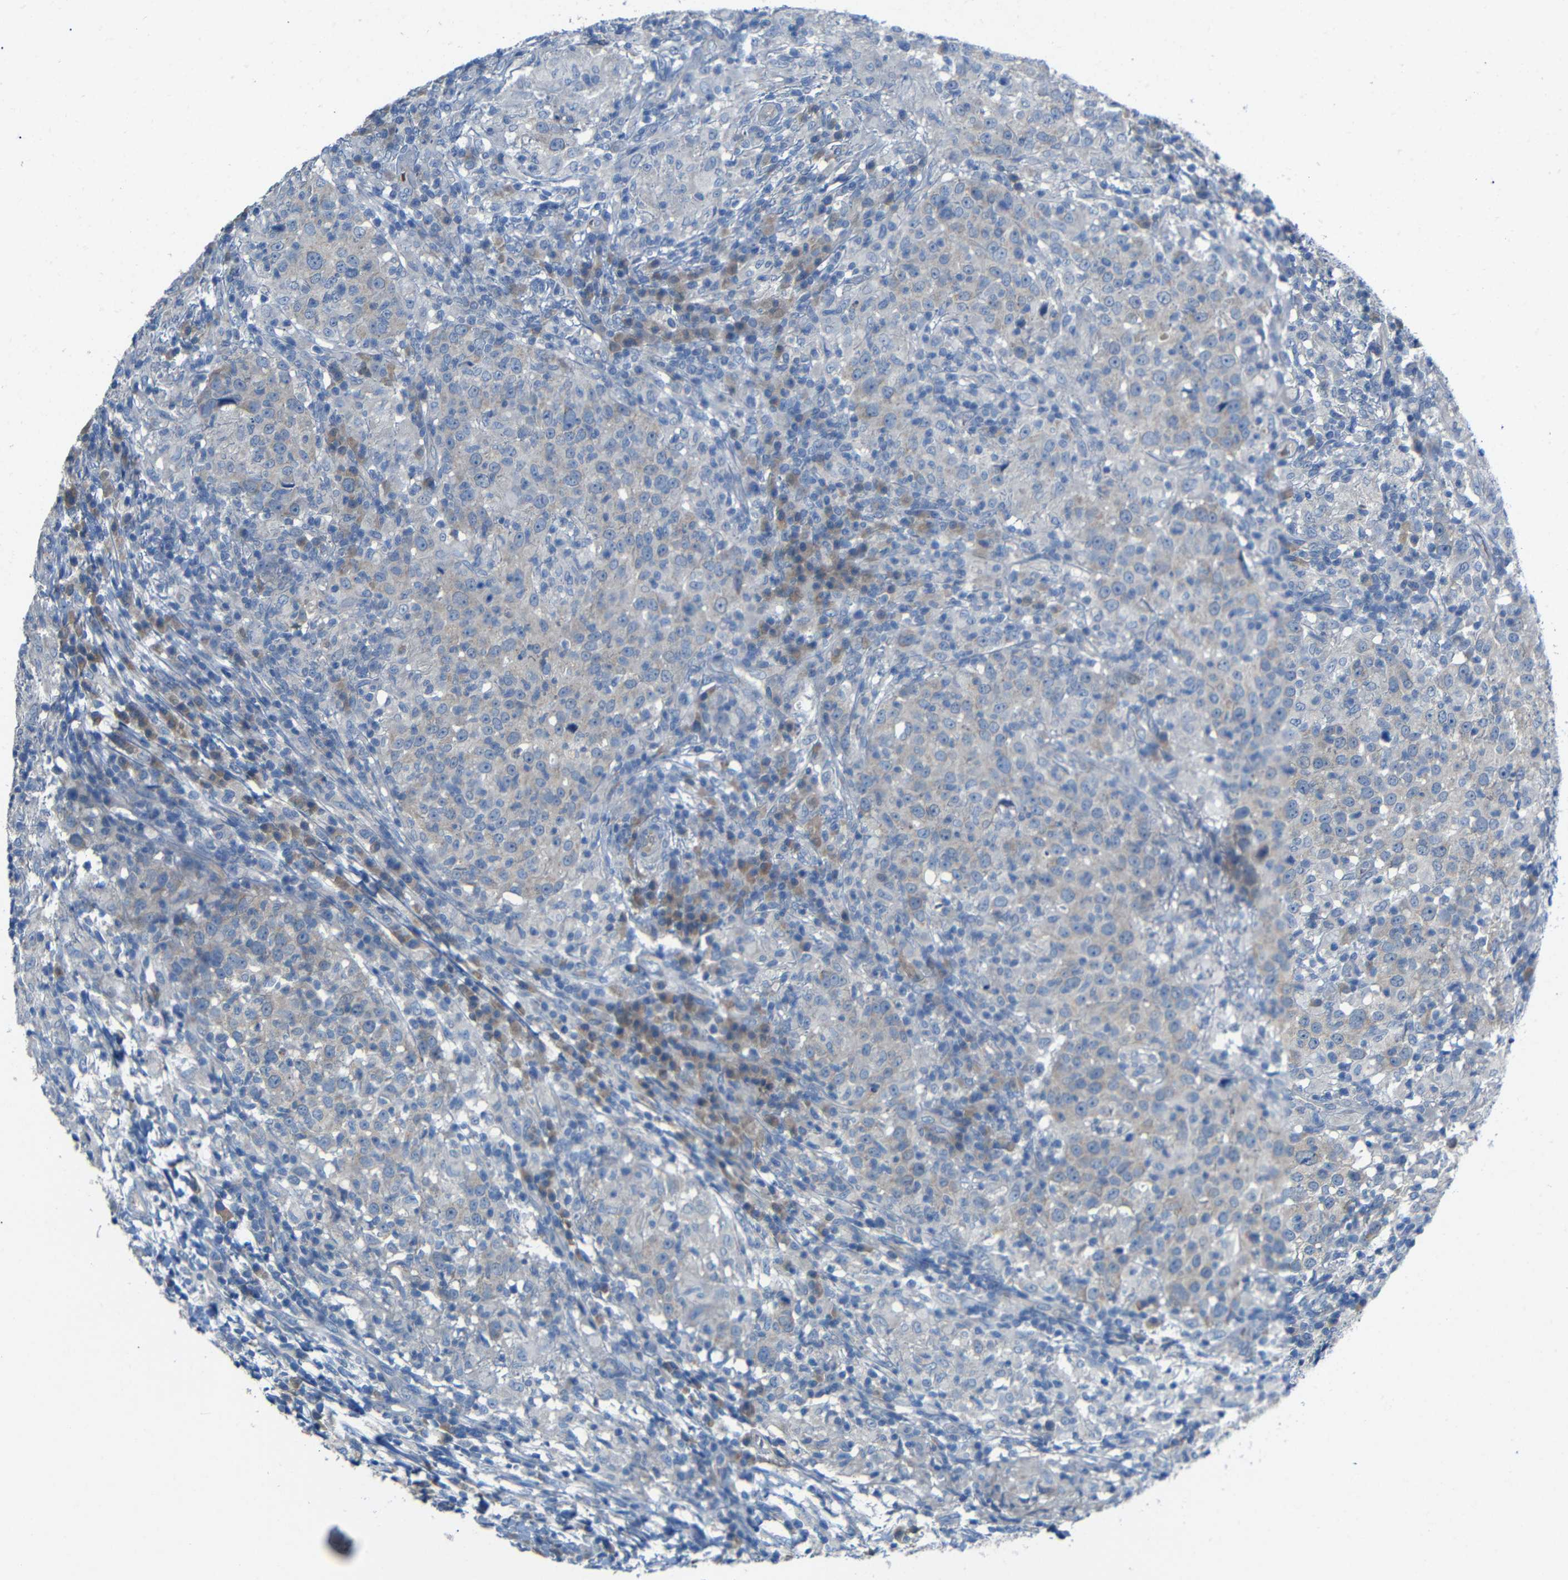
{"staining": {"intensity": "weak", "quantity": "25%-75%", "location": "cytoplasmic/membranous"}, "tissue": "head and neck cancer", "cell_type": "Tumor cells", "image_type": "cancer", "snomed": [{"axis": "morphology", "description": "Adenocarcinoma, NOS"}, {"axis": "topography", "description": "Salivary gland"}, {"axis": "topography", "description": "Head-Neck"}], "caption": "Head and neck cancer (adenocarcinoma) tissue demonstrates weak cytoplasmic/membranous expression in about 25%-75% of tumor cells (IHC, brightfield microscopy, high magnification).", "gene": "TBC1D32", "patient": {"sex": "female", "age": 65}}